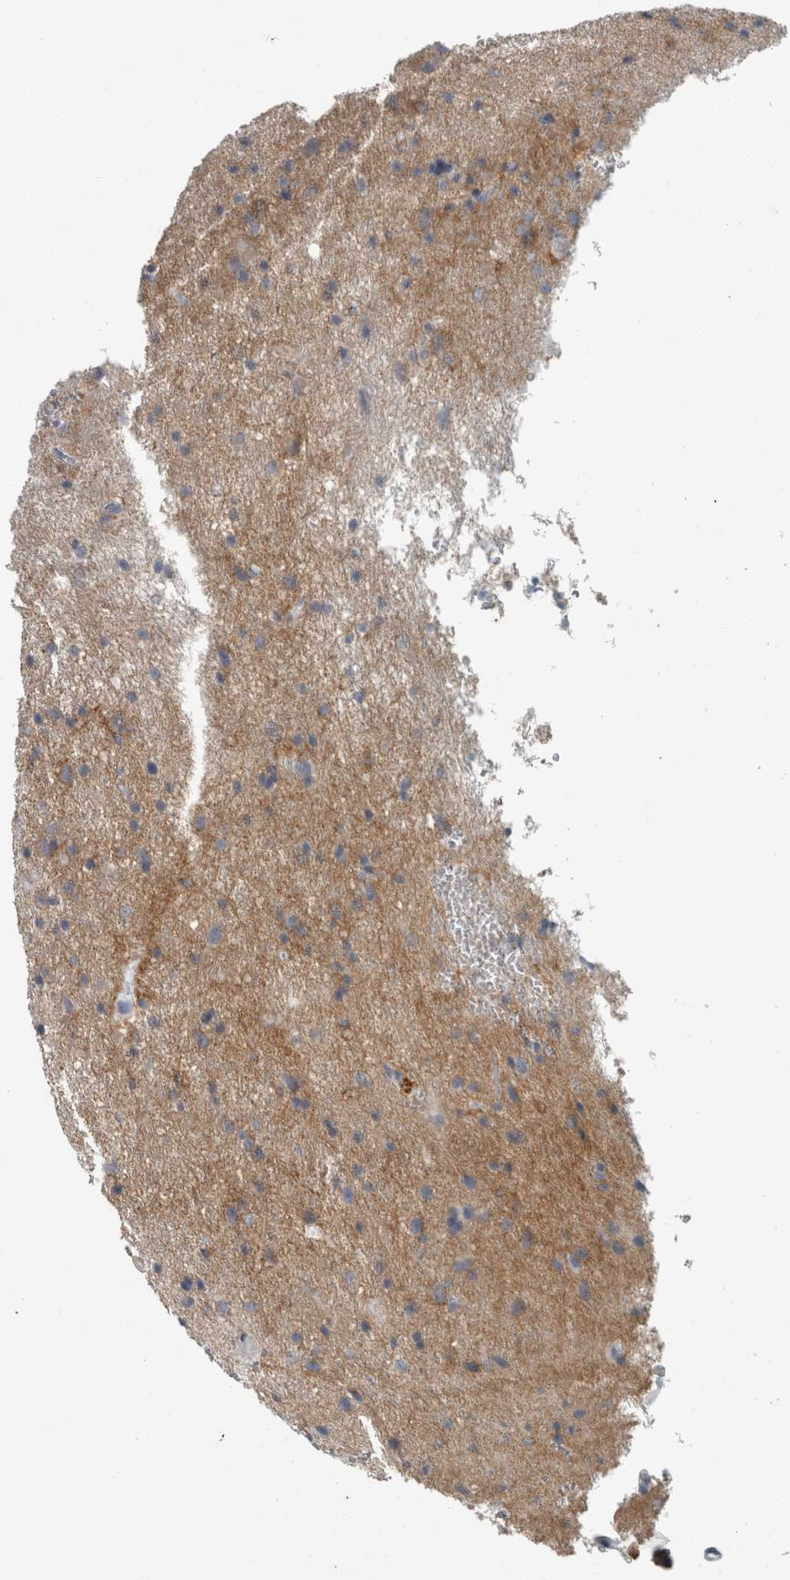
{"staining": {"intensity": "weak", "quantity": "25%-75%", "location": "cytoplasmic/membranous"}, "tissue": "glioma", "cell_type": "Tumor cells", "image_type": "cancer", "snomed": [{"axis": "morphology", "description": "Glioma, malignant, Low grade"}, {"axis": "topography", "description": "Brain"}], "caption": "Immunohistochemistry (IHC) image of neoplastic tissue: malignant glioma (low-grade) stained using IHC demonstrates low levels of weak protein expression localized specifically in the cytoplasmic/membranous of tumor cells, appearing as a cytoplasmic/membranous brown color.", "gene": "CHL1", "patient": {"sex": "male", "age": 77}}